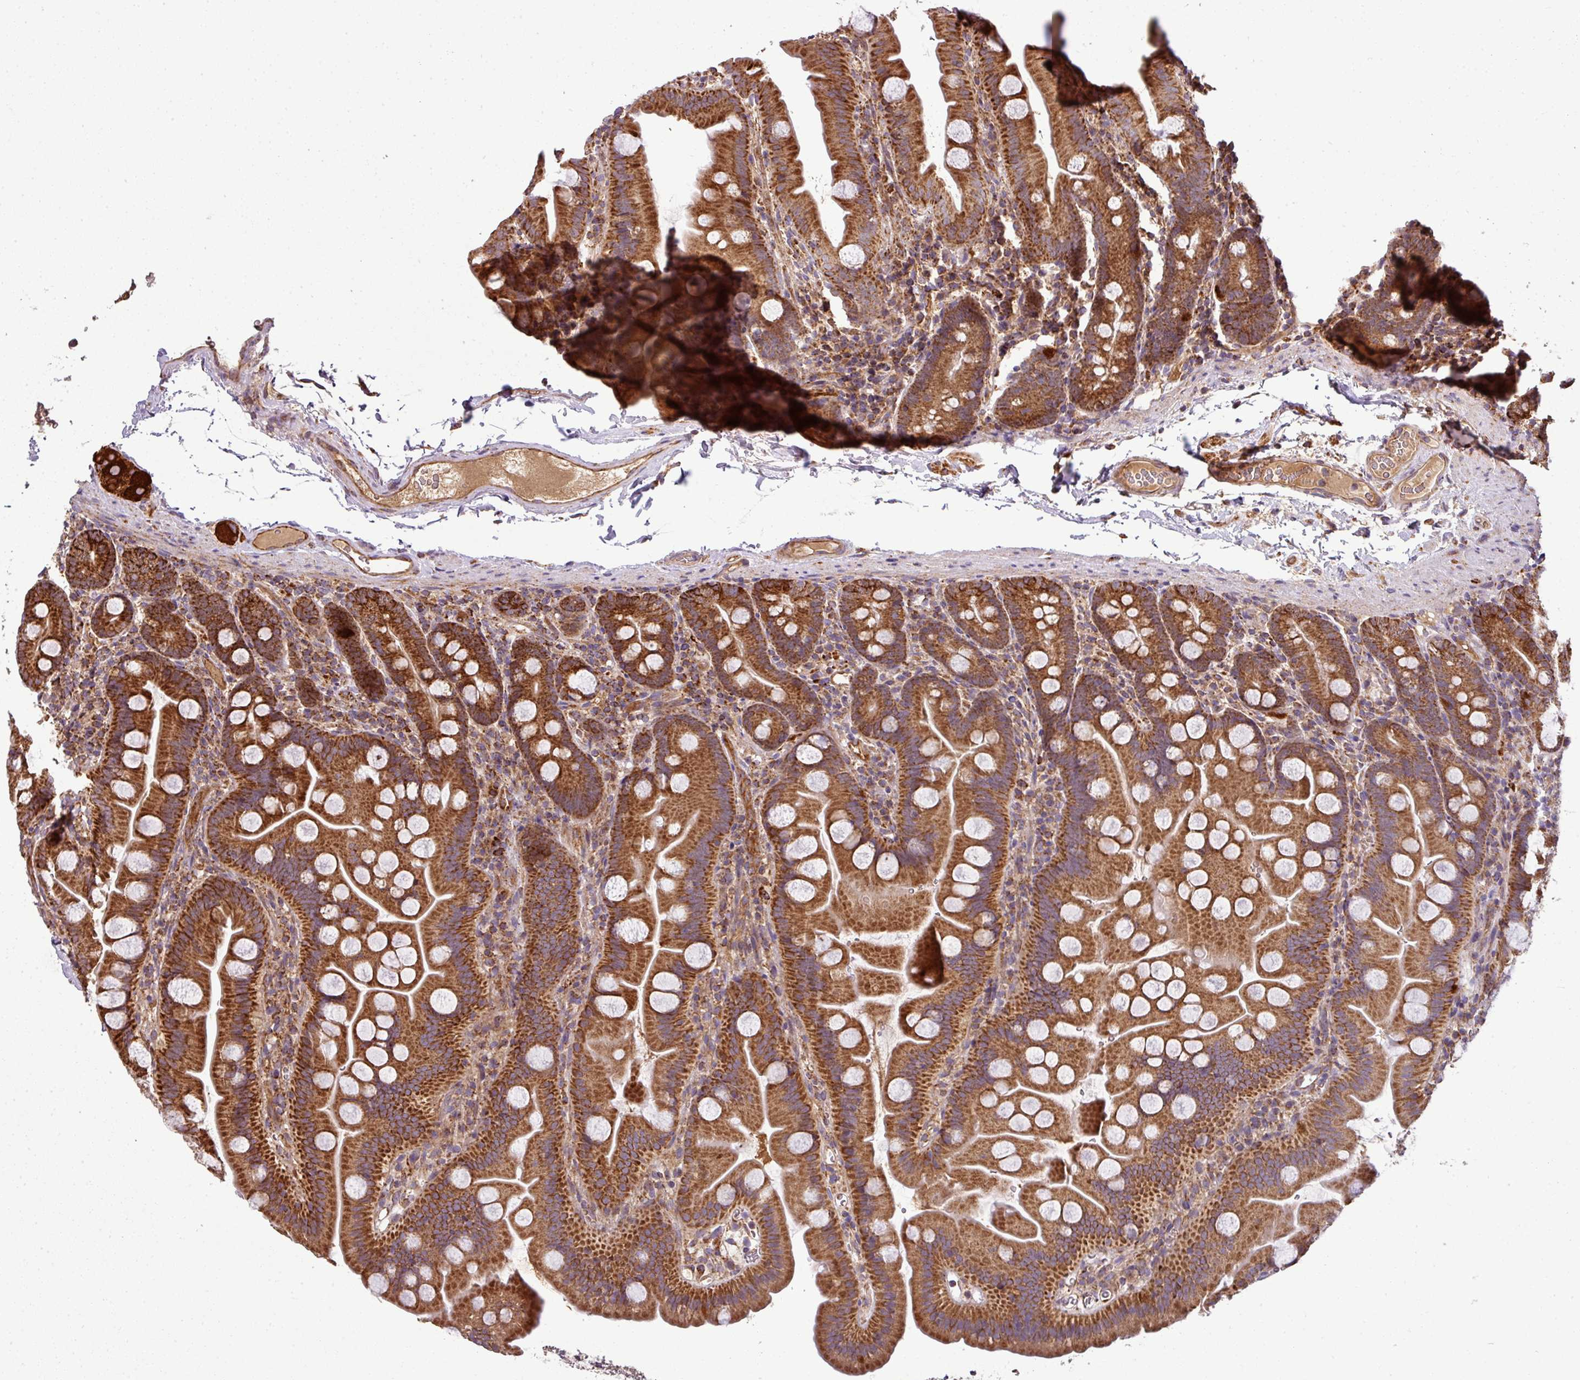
{"staining": {"intensity": "strong", "quantity": ">75%", "location": "cytoplasmic/membranous"}, "tissue": "small intestine", "cell_type": "Glandular cells", "image_type": "normal", "snomed": [{"axis": "morphology", "description": "Normal tissue, NOS"}, {"axis": "topography", "description": "Small intestine"}], "caption": "The micrograph reveals a brown stain indicating the presence of a protein in the cytoplasmic/membranous of glandular cells in small intestine.", "gene": "PRELID3B", "patient": {"sex": "female", "age": 68}}